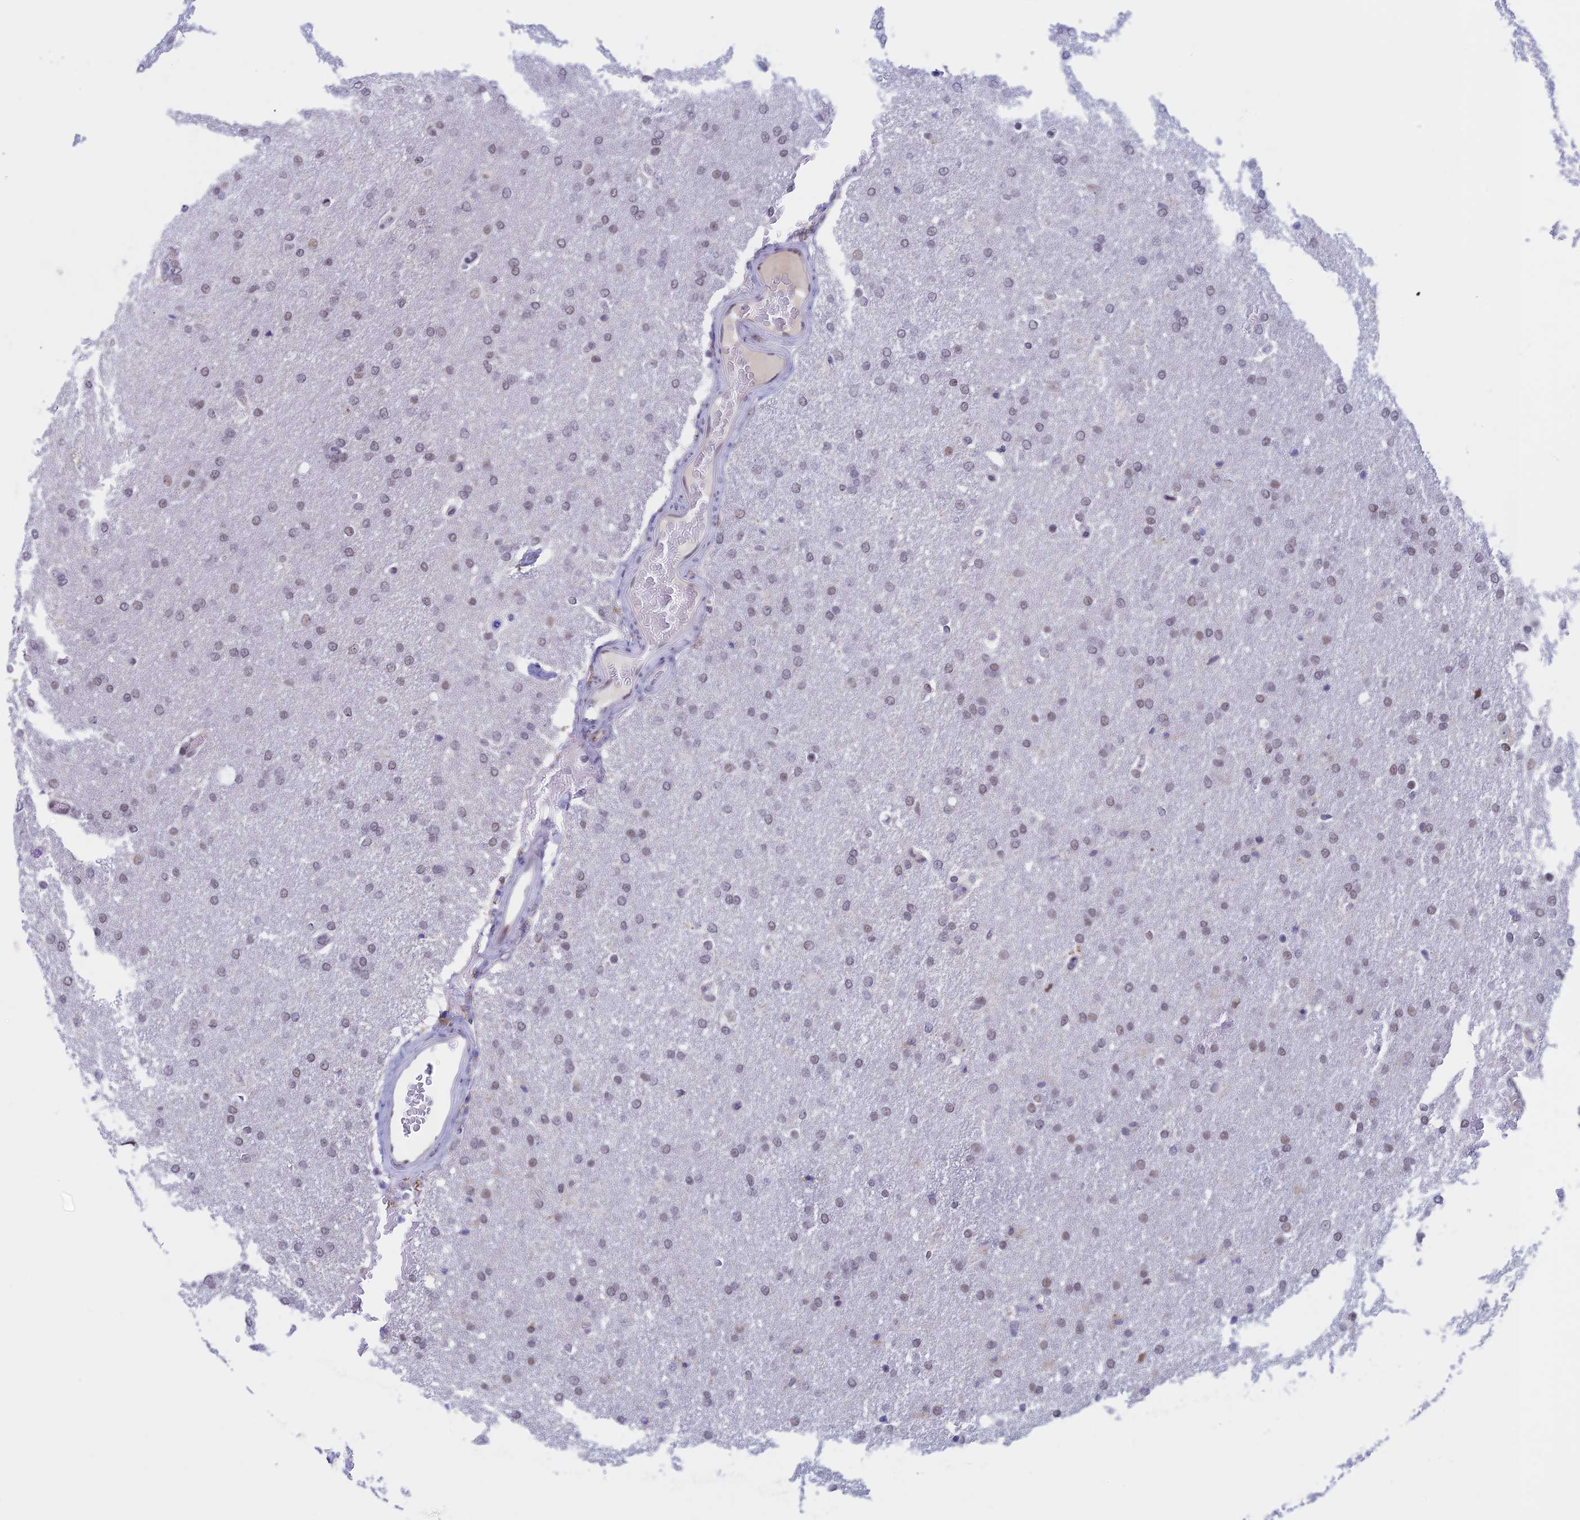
{"staining": {"intensity": "negative", "quantity": "none", "location": "none"}, "tissue": "glioma", "cell_type": "Tumor cells", "image_type": "cancer", "snomed": [{"axis": "morphology", "description": "Glioma, malignant, High grade"}, {"axis": "topography", "description": "Brain"}], "caption": "The micrograph exhibits no significant positivity in tumor cells of malignant glioma (high-grade).", "gene": "ASH2L", "patient": {"sex": "male", "age": 72}}